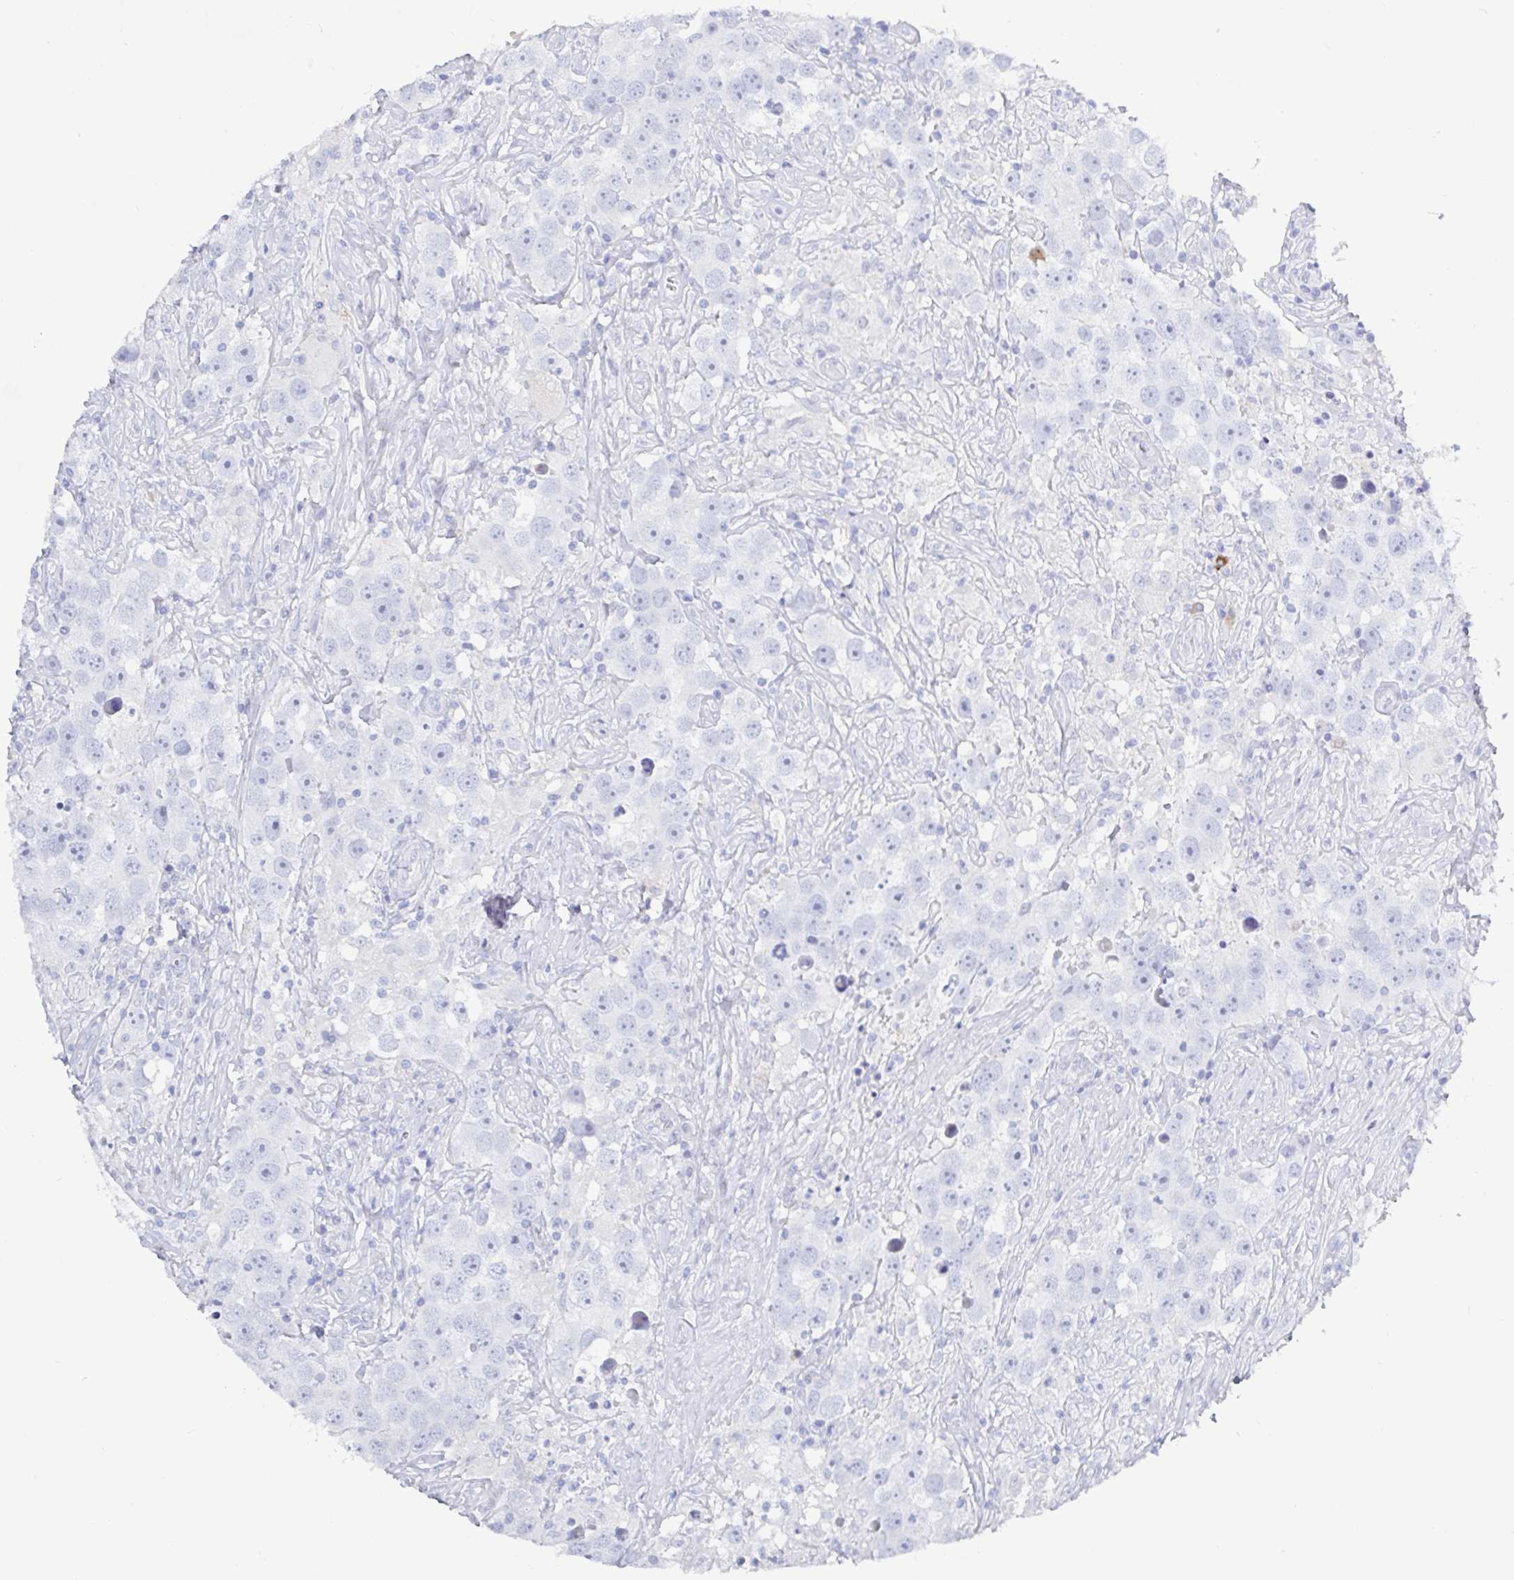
{"staining": {"intensity": "negative", "quantity": "none", "location": "none"}, "tissue": "testis cancer", "cell_type": "Tumor cells", "image_type": "cancer", "snomed": [{"axis": "morphology", "description": "Seminoma, NOS"}, {"axis": "topography", "description": "Testis"}], "caption": "The histopathology image shows no staining of tumor cells in seminoma (testis).", "gene": "OR2A4", "patient": {"sex": "male", "age": 49}}